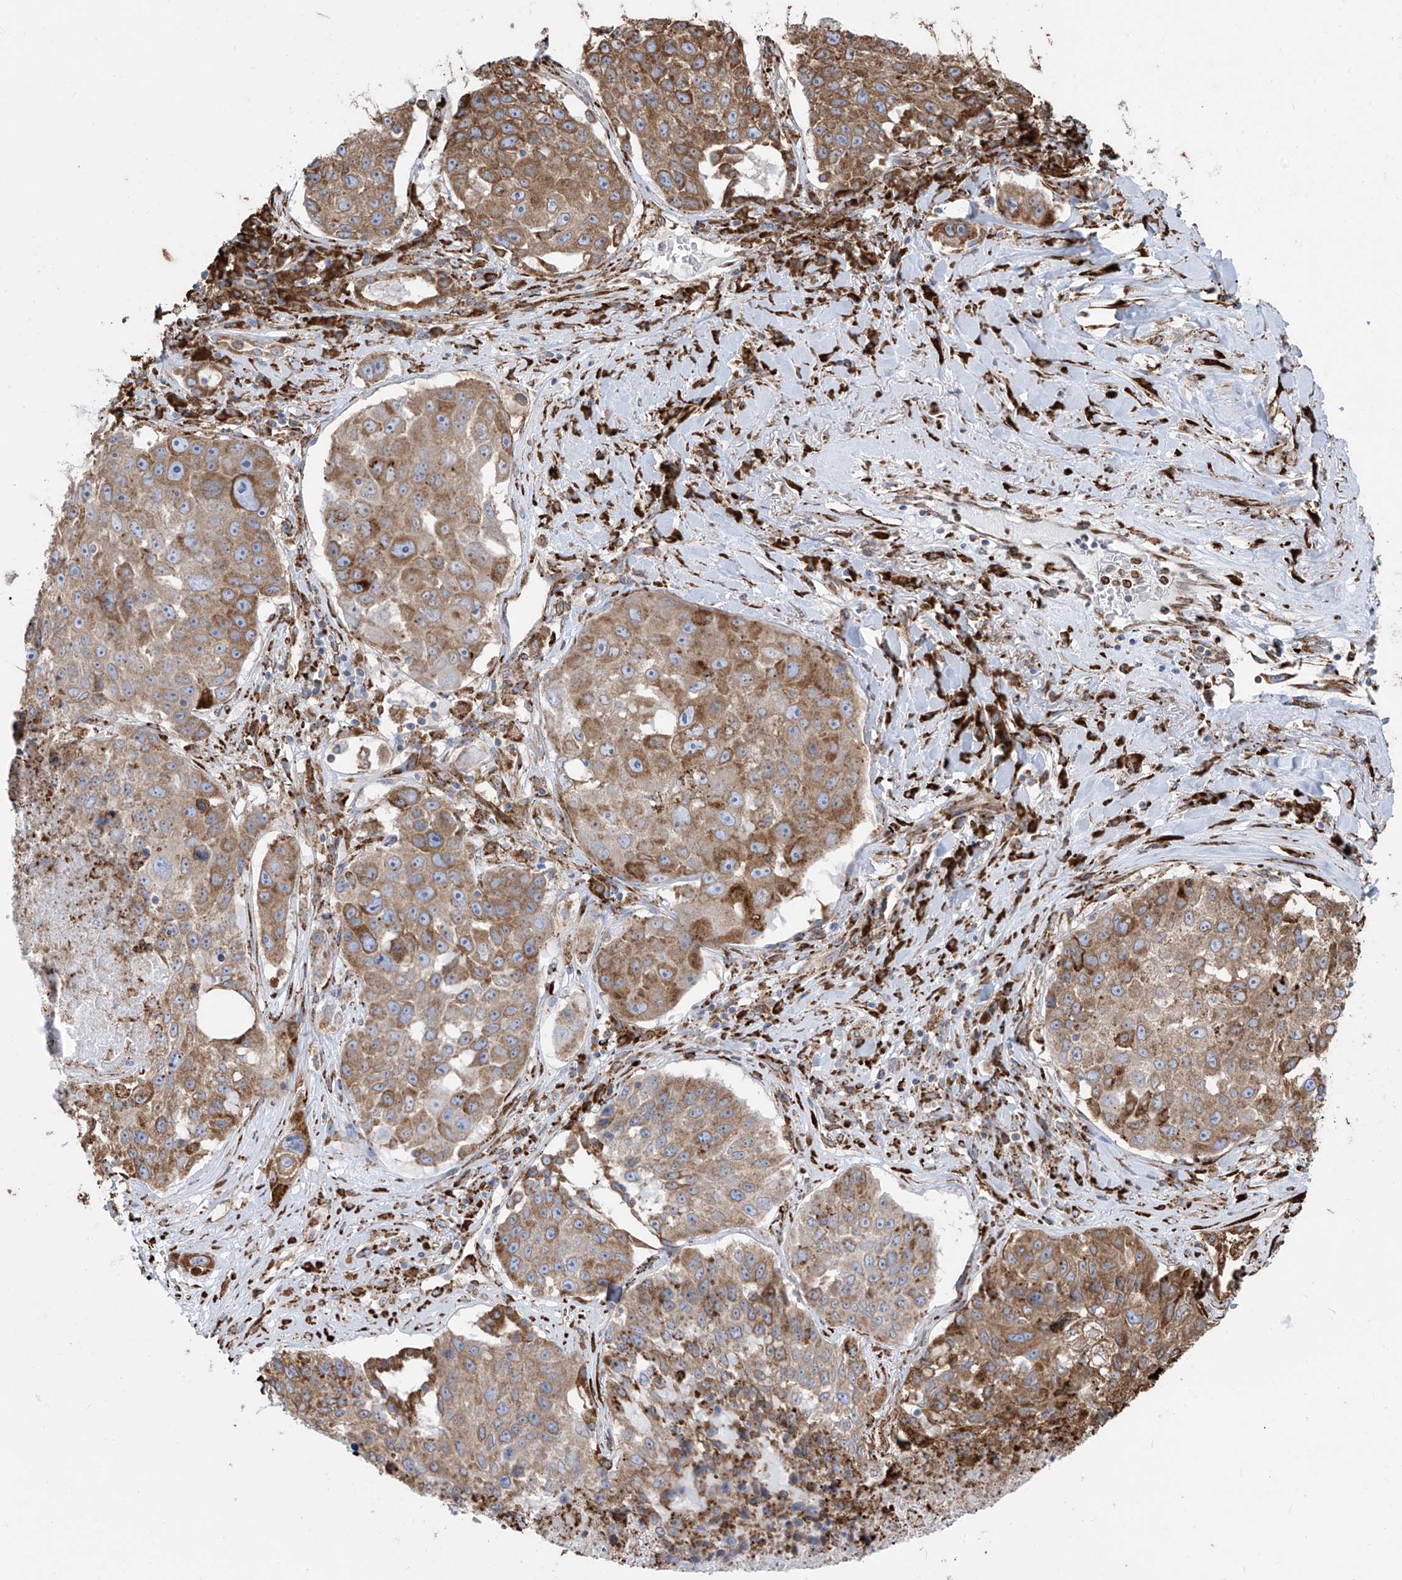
{"staining": {"intensity": "moderate", "quantity": ">75%", "location": "cytoplasmic/membranous"}, "tissue": "lung cancer", "cell_type": "Tumor cells", "image_type": "cancer", "snomed": [{"axis": "morphology", "description": "Squamous cell carcinoma, NOS"}, {"axis": "topography", "description": "Lung"}], "caption": "Tumor cells demonstrate moderate cytoplasmic/membranous positivity in approximately >75% of cells in squamous cell carcinoma (lung).", "gene": "ZNF354C", "patient": {"sex": "male", "age": 61}}